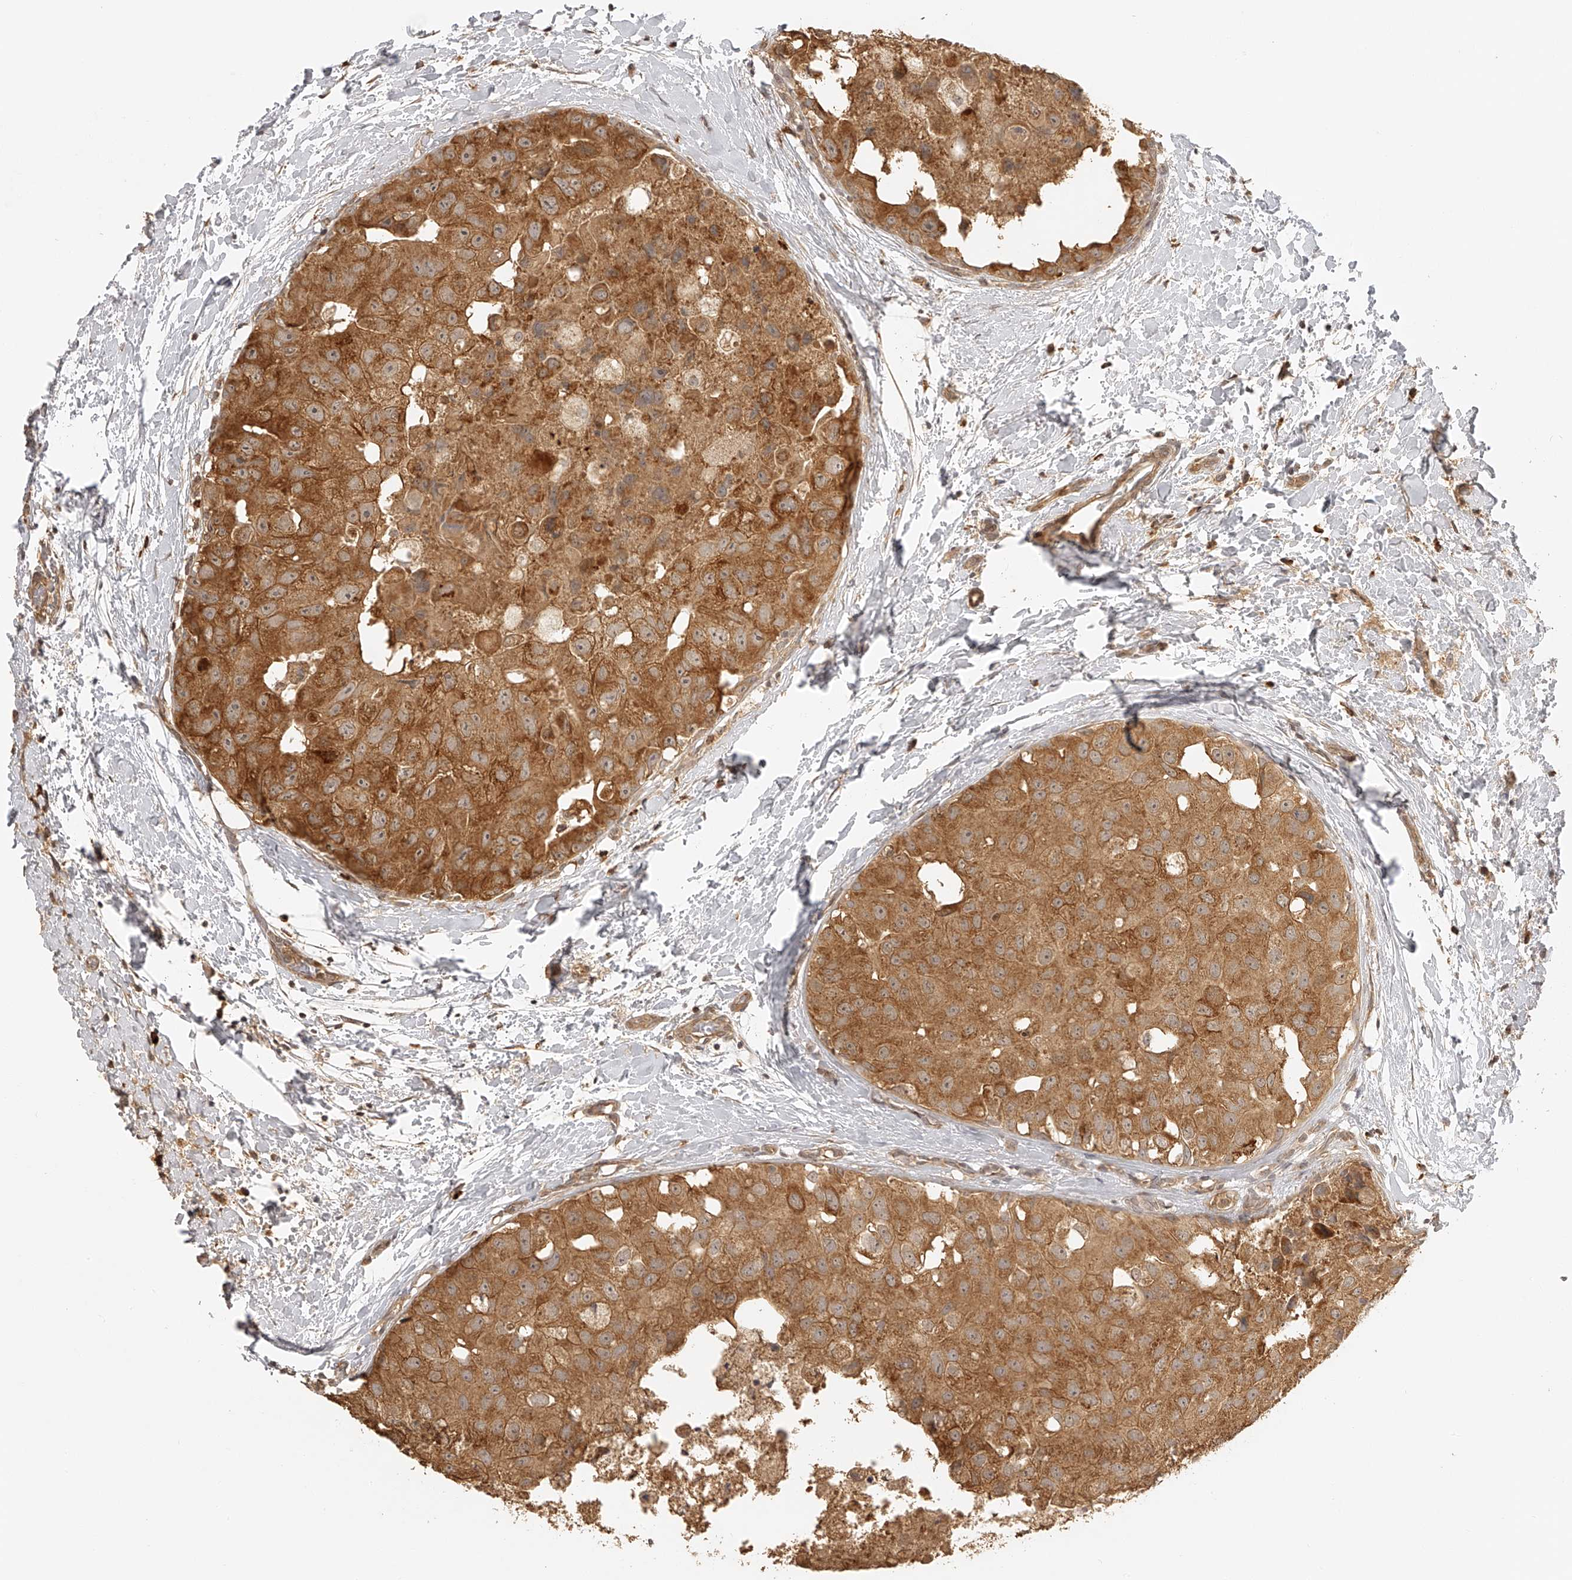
{"staining": {"intensity": "moderate", "quantity": ">75%", "location": "cytoplasmic/membranous"}, "tissue": "breast cancer", "cell_type": "Tumor cells", "image_type": "cancer", "snomed": [{"axis": "morphology", "description": "Duct carcinoma"}, {"axis": "topography", "description": "Breast"}], "caption": "Approximately >75% of tumor cells in breast cancer demonstrate moderate cytoplasmic/membranous protein expression as visualized by brown immunohistochemical staining.", "gene": "BCL2L11", "patient": {"sex": "female", "age": 62}}